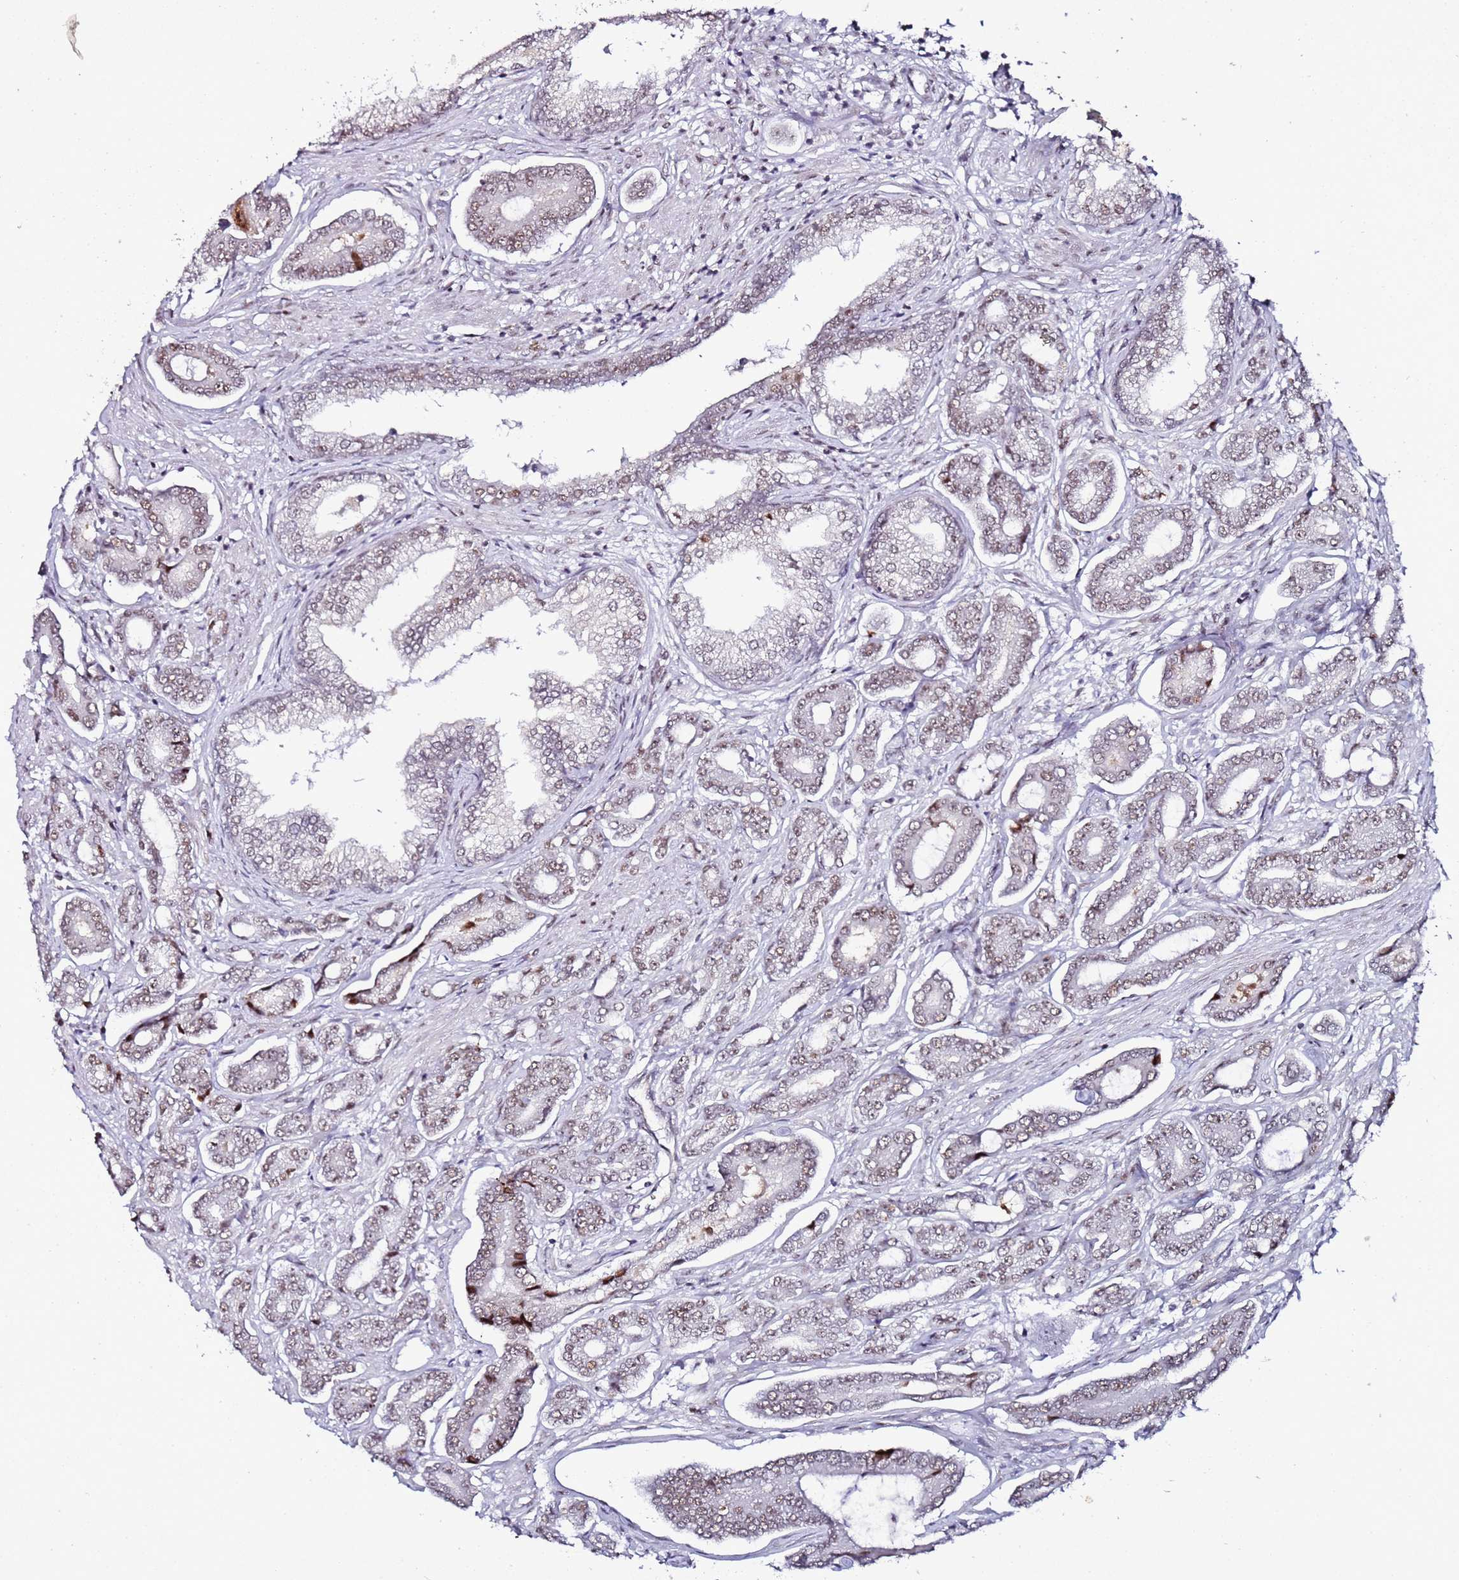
{"staining": {"intensity": "weak", "quantity": "25%-75%", "location": "nuclear"}, "tissue": "prostate cancer", "cell_type": "Tumor cells", "image_type": "cancer", "snomed": [{"axis": "morphology", "description": "Adenocarcinoma, NOS"}, {"axis": "topography", "description": "Prostate and seminal vesicle, NOS"}], "caption": "Approximately 25%-75% of tumor cells in prostate adenocarcinoma display weak nuclear protein staining as visualized by brown immunohistochemical staining.", "gene": "PSMA7", "patient": {"sex": "male", "age": 76}}